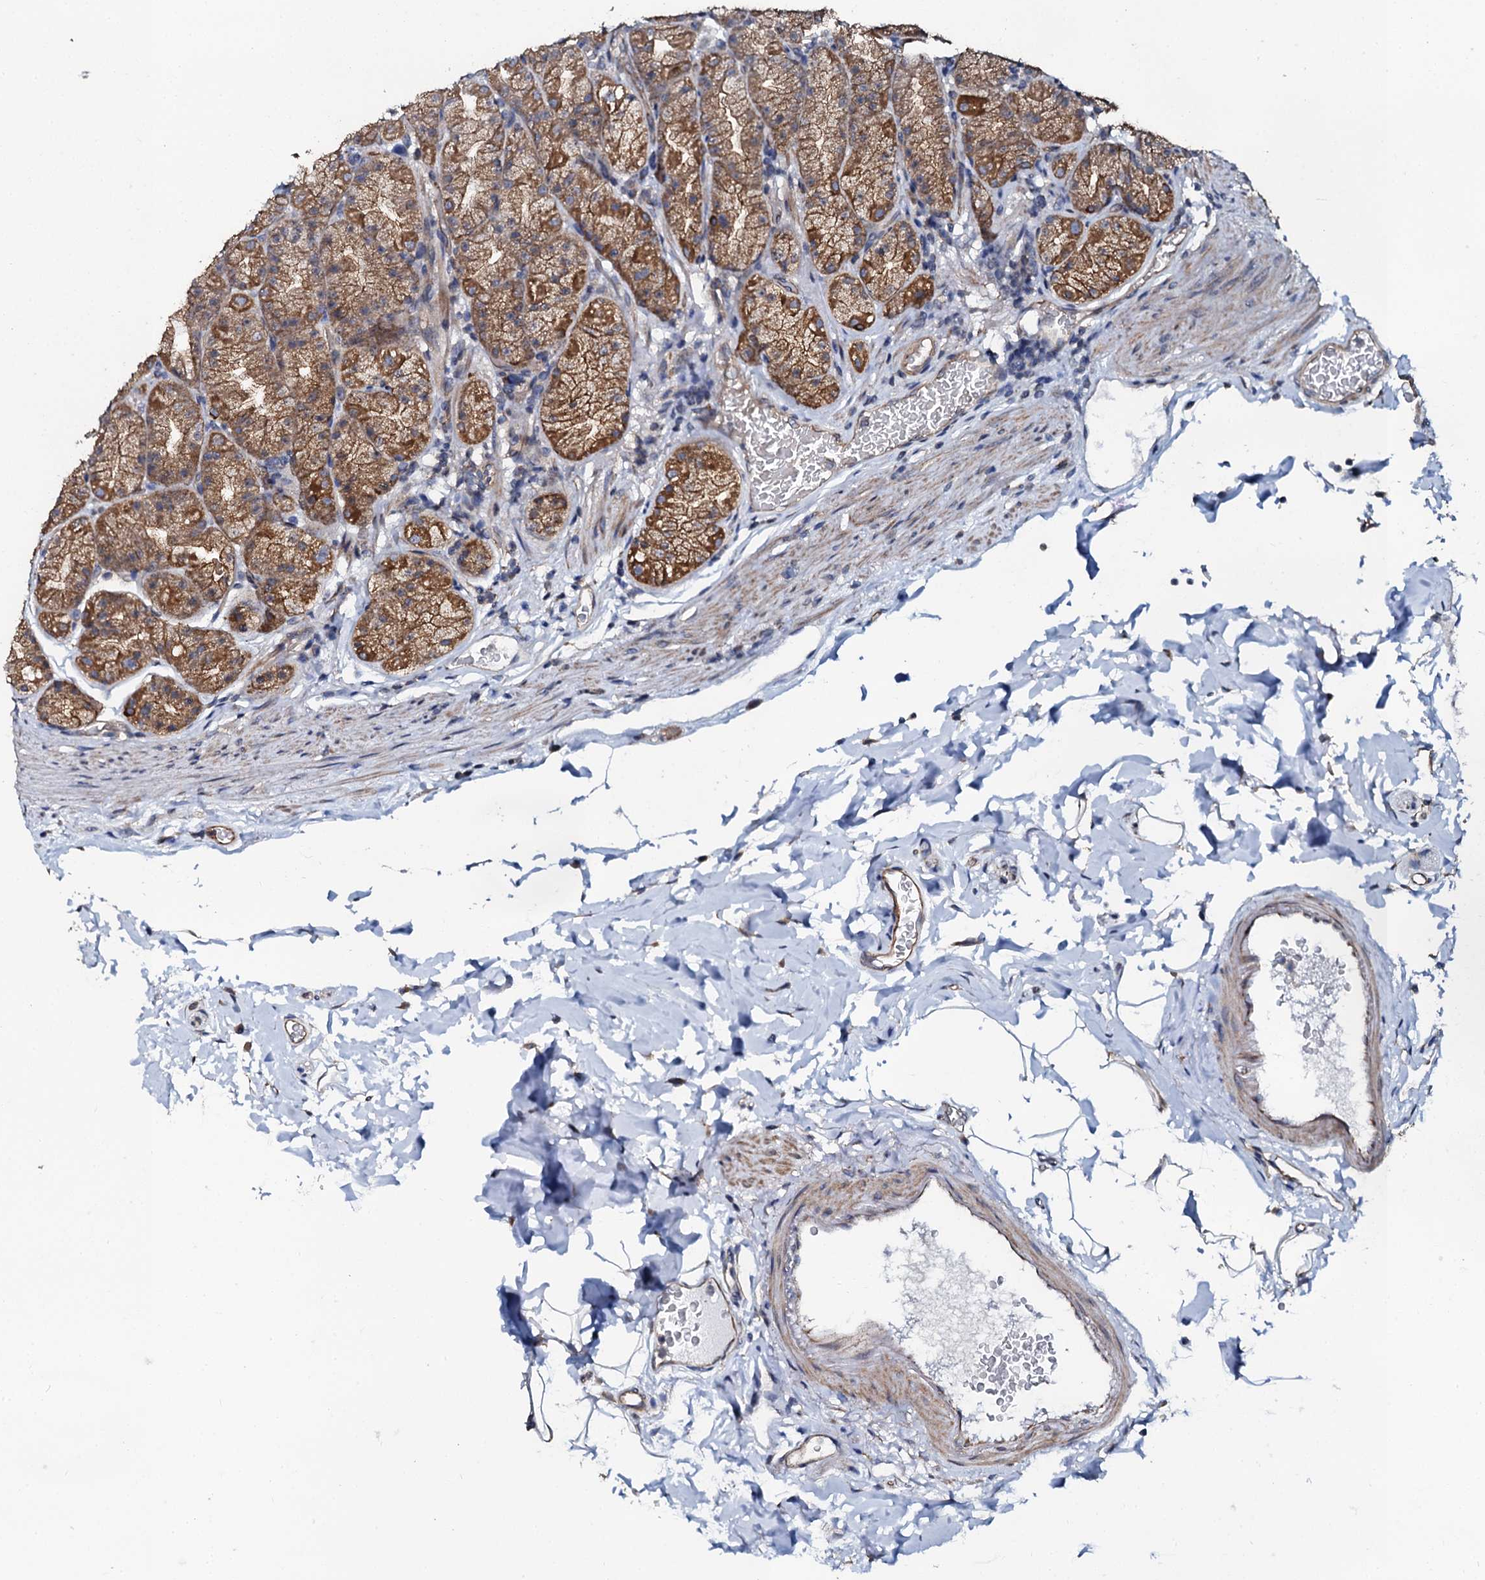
{"staining": {"intensity": "moderate", "quantity": ">75%", "location": "cytoplasmic/membranous"}, "tissue": "stomach", "cell_type": "Glandular cells", "image_type": "normal", "snomed": [{"axis": "morphology", "description": "Normal tissue, NOS"}, {"axis": "topography", "description": "Stomach, upper"}], "caption": "High-magnification brightfield microscopy of unremarkable stomach stained with DAB (brown) and counterstained with hematoxylin (blue). glandular cells exhibit moderate cytoplasmic/membranous staining is seen in approximately>75% of cells. (DAB (3,3'-diaminobenzidine) IHC with brightfield microscopy, high magnification).", "gene": "GLCE", "patient": {"sex": "male", "age": 68}}